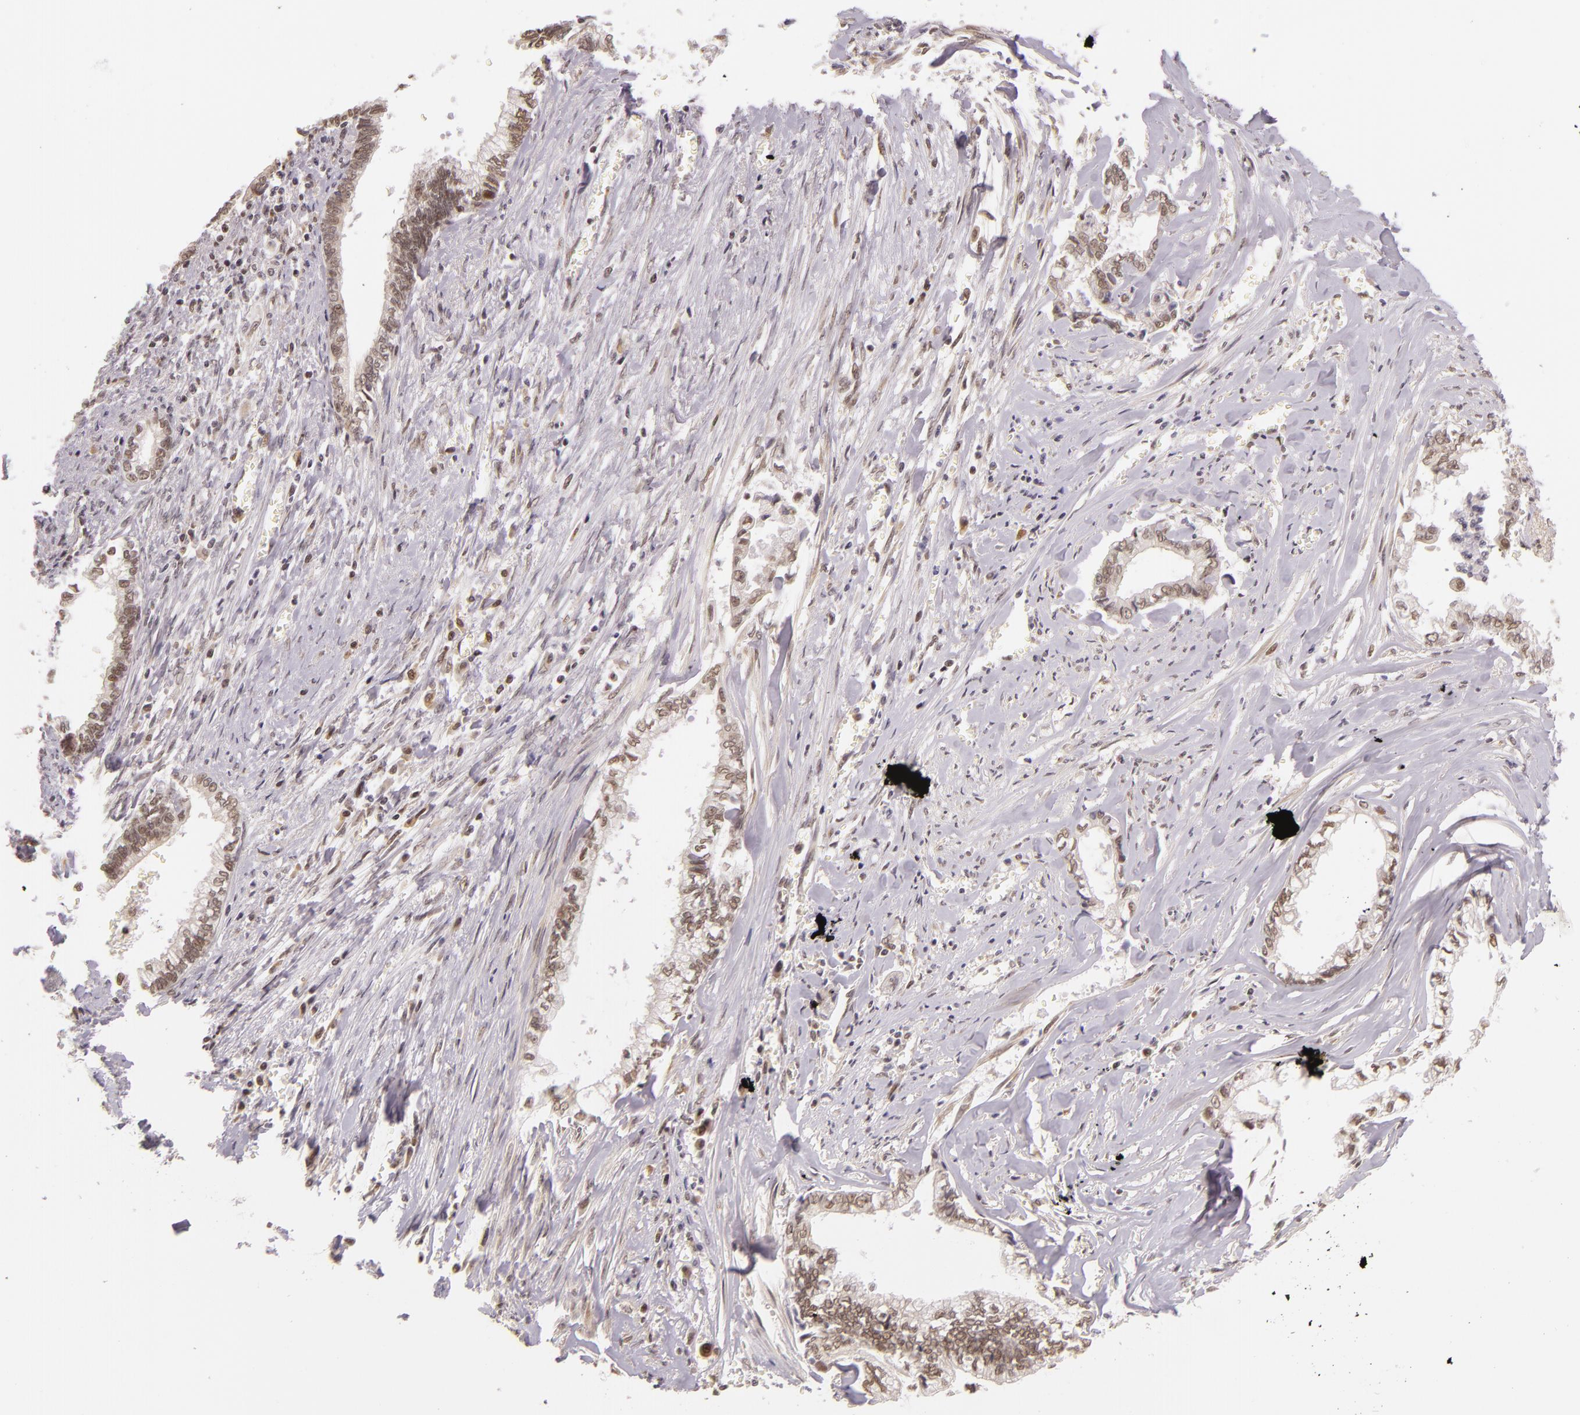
{"staining": {"intensity": "moderate", "quantity": "25%-75%", "location": "nuclear"}, "tissue": "liver cancer", "cell_type": "Tumor cells", "image_type": "cancer", "snomed": [{"axis": "morphology", "description": "Cholangiocarcinoma"}, {"axis": "topography", "description": "Liver"}], "caption": "Human liver cancer stained with a brown dye reveals moderate nuclear positive staining in approximately 25%-75% of tumor cells.", "gene": "ALX1", "patient": {"sex": "male", "age": 57}}